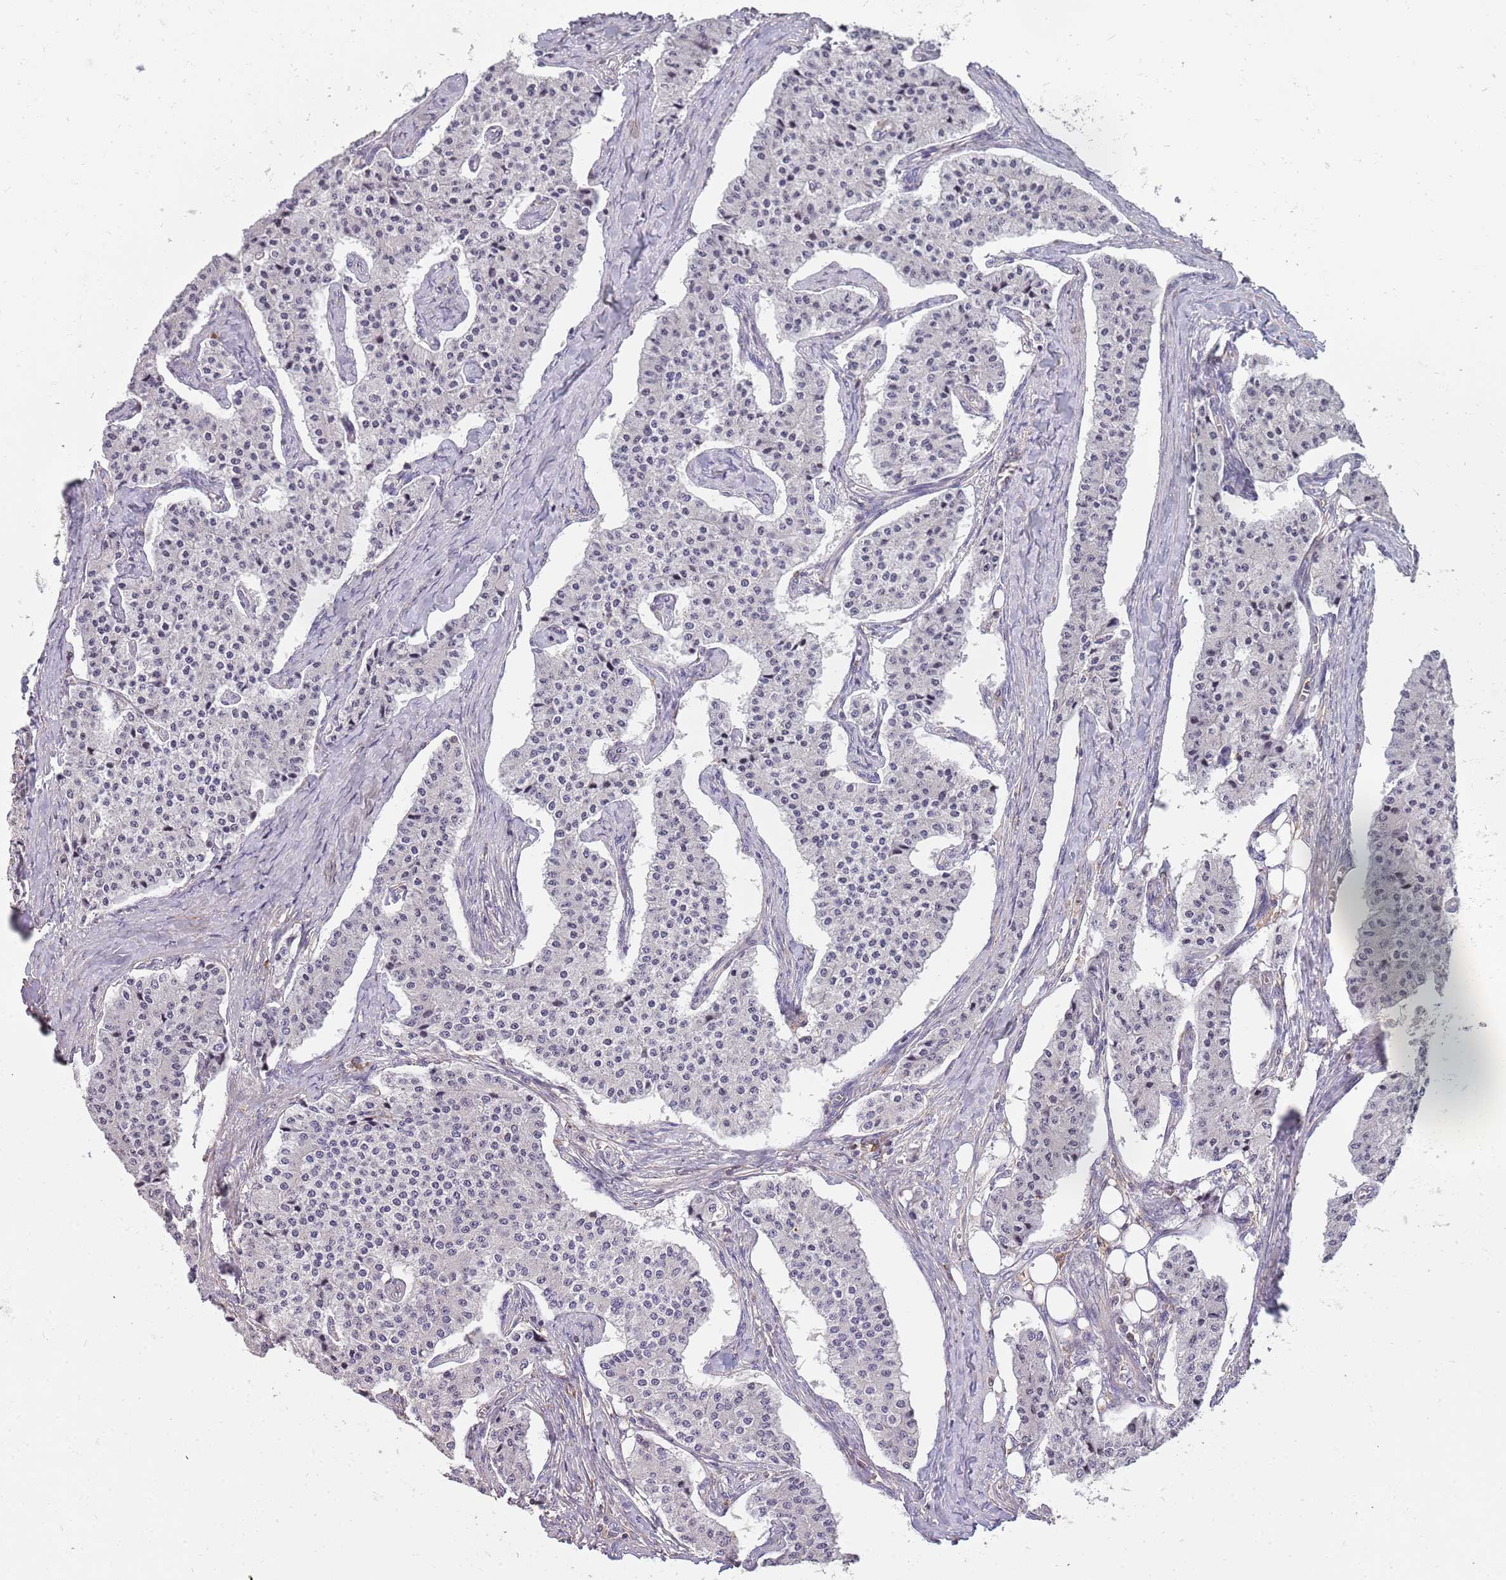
{"staining": {"intensity": "negative", "quantity": "none", "location": "none"}, "tissue": "carcinoid", "cell_type": "Tumor cells", "image_type": "cancer", "snomed": [{"axis": "morphology", "description": "Carcinoid, malignant, NOS"}, {"axis": "topography", "description": "Colon"}], "caption": "Carcinoid stained for a protein using IHC shows no positivity tumor cells.", "gene": "SUSD1", "patient": {"sex": "female", "age": 52}}